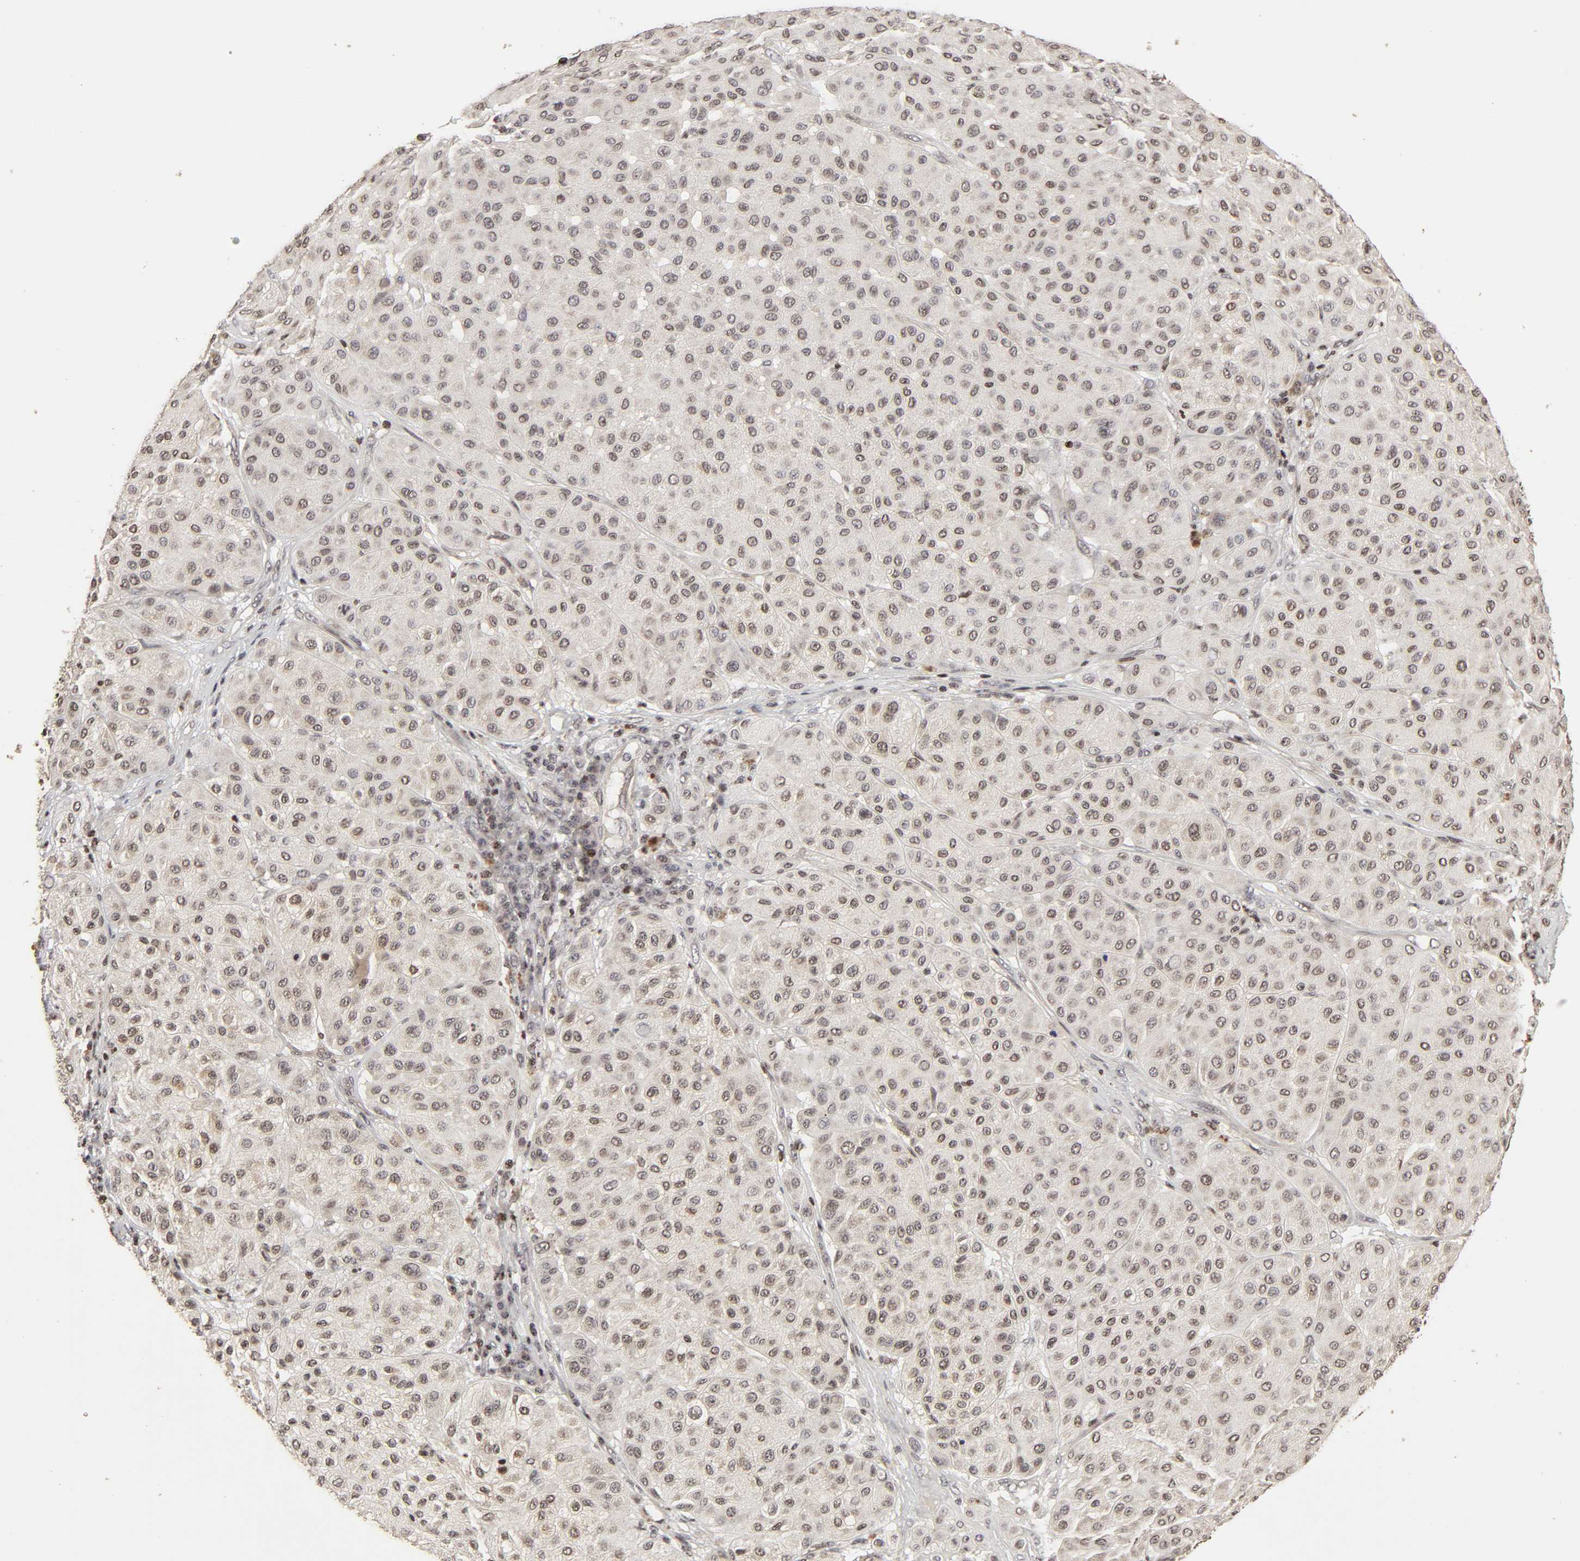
{"staining": {"intensity": "negative", "quantity": "none", "location": "none"}, "tissue": "melanoma", "cell_type": "Tumor cells", "image_type": "cancer", "snomed": [{"axis": "morphology", "description": "Normal tissue, NOS"}, {"axis": "morphology", "description": "Malignant melanoma, Metastatic site"}, {"axis": "topography", "description": "Skin"}], "caption": "Histopathology image shows no protein expression in tumor cells of malignant melanoma (metastatic site) tissue. (Stains: DAB (3,3'-diaminobenzidine) IHC with hematoxylin counter stain, Microscopy: brightfield microscopy at high magnification).", "gene": "ZNF473", "patient": {"sex": "male", "age": 41}}